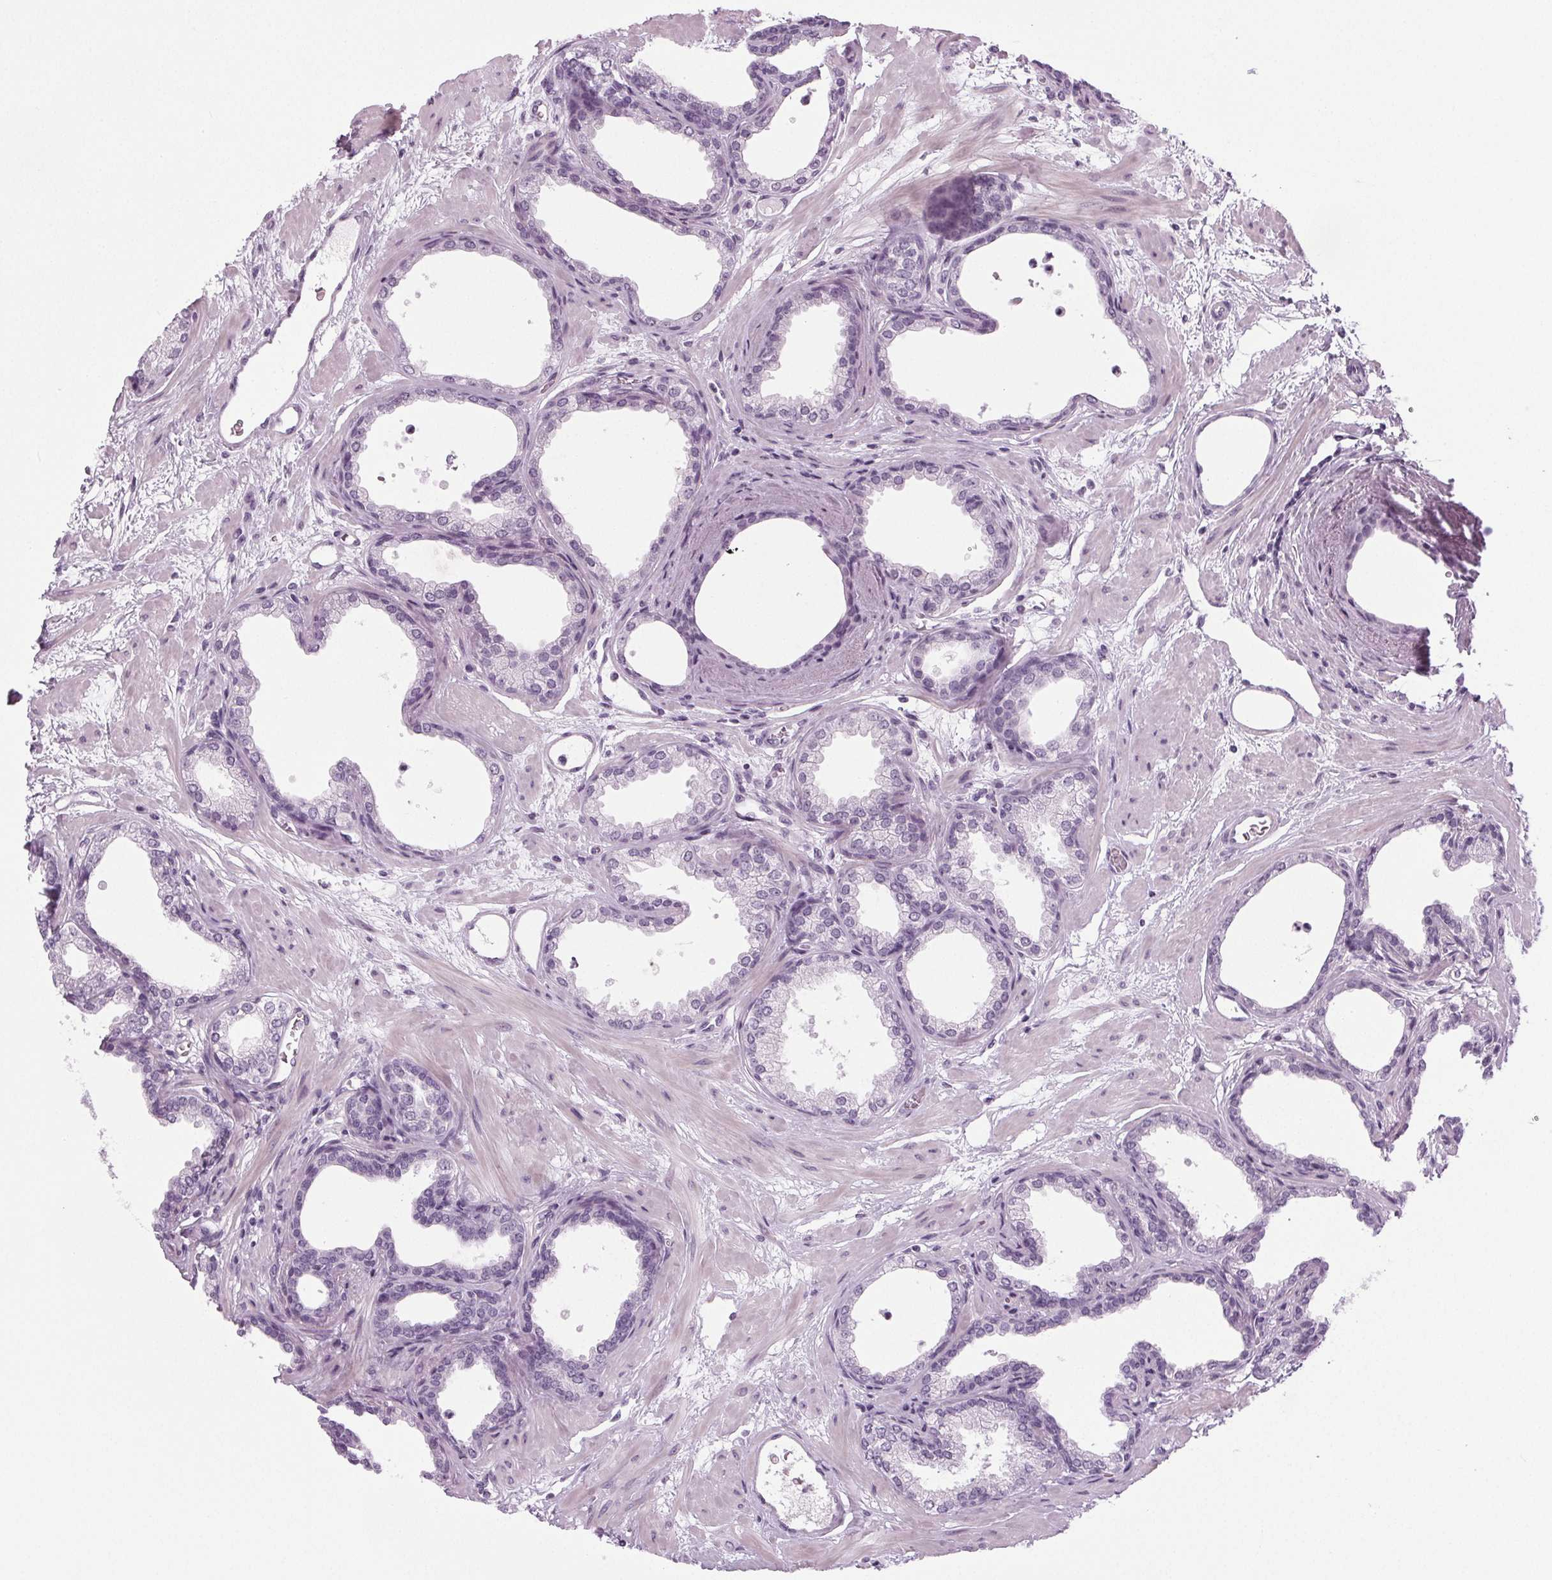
{"staining": {"intensity": "negative", "quantity": "none", "location": "none"}, "tissue": "prostate", "cell_type": "Glandular cells", "image_type": "normal", "snomed": [{"axis": "morphology", "description": "Normal tissue, NOS"}, {"axis": "topography", "description": "Prostate"}], "caption": "This image is of normal prostate stained with immunohistochemistry to label a protein in brown with the nuclei are counter-stained blue. There is no positivity in glandular cells.", "gene": "IGF2BP1", "patient": {"sex": "male", "age": 37}}